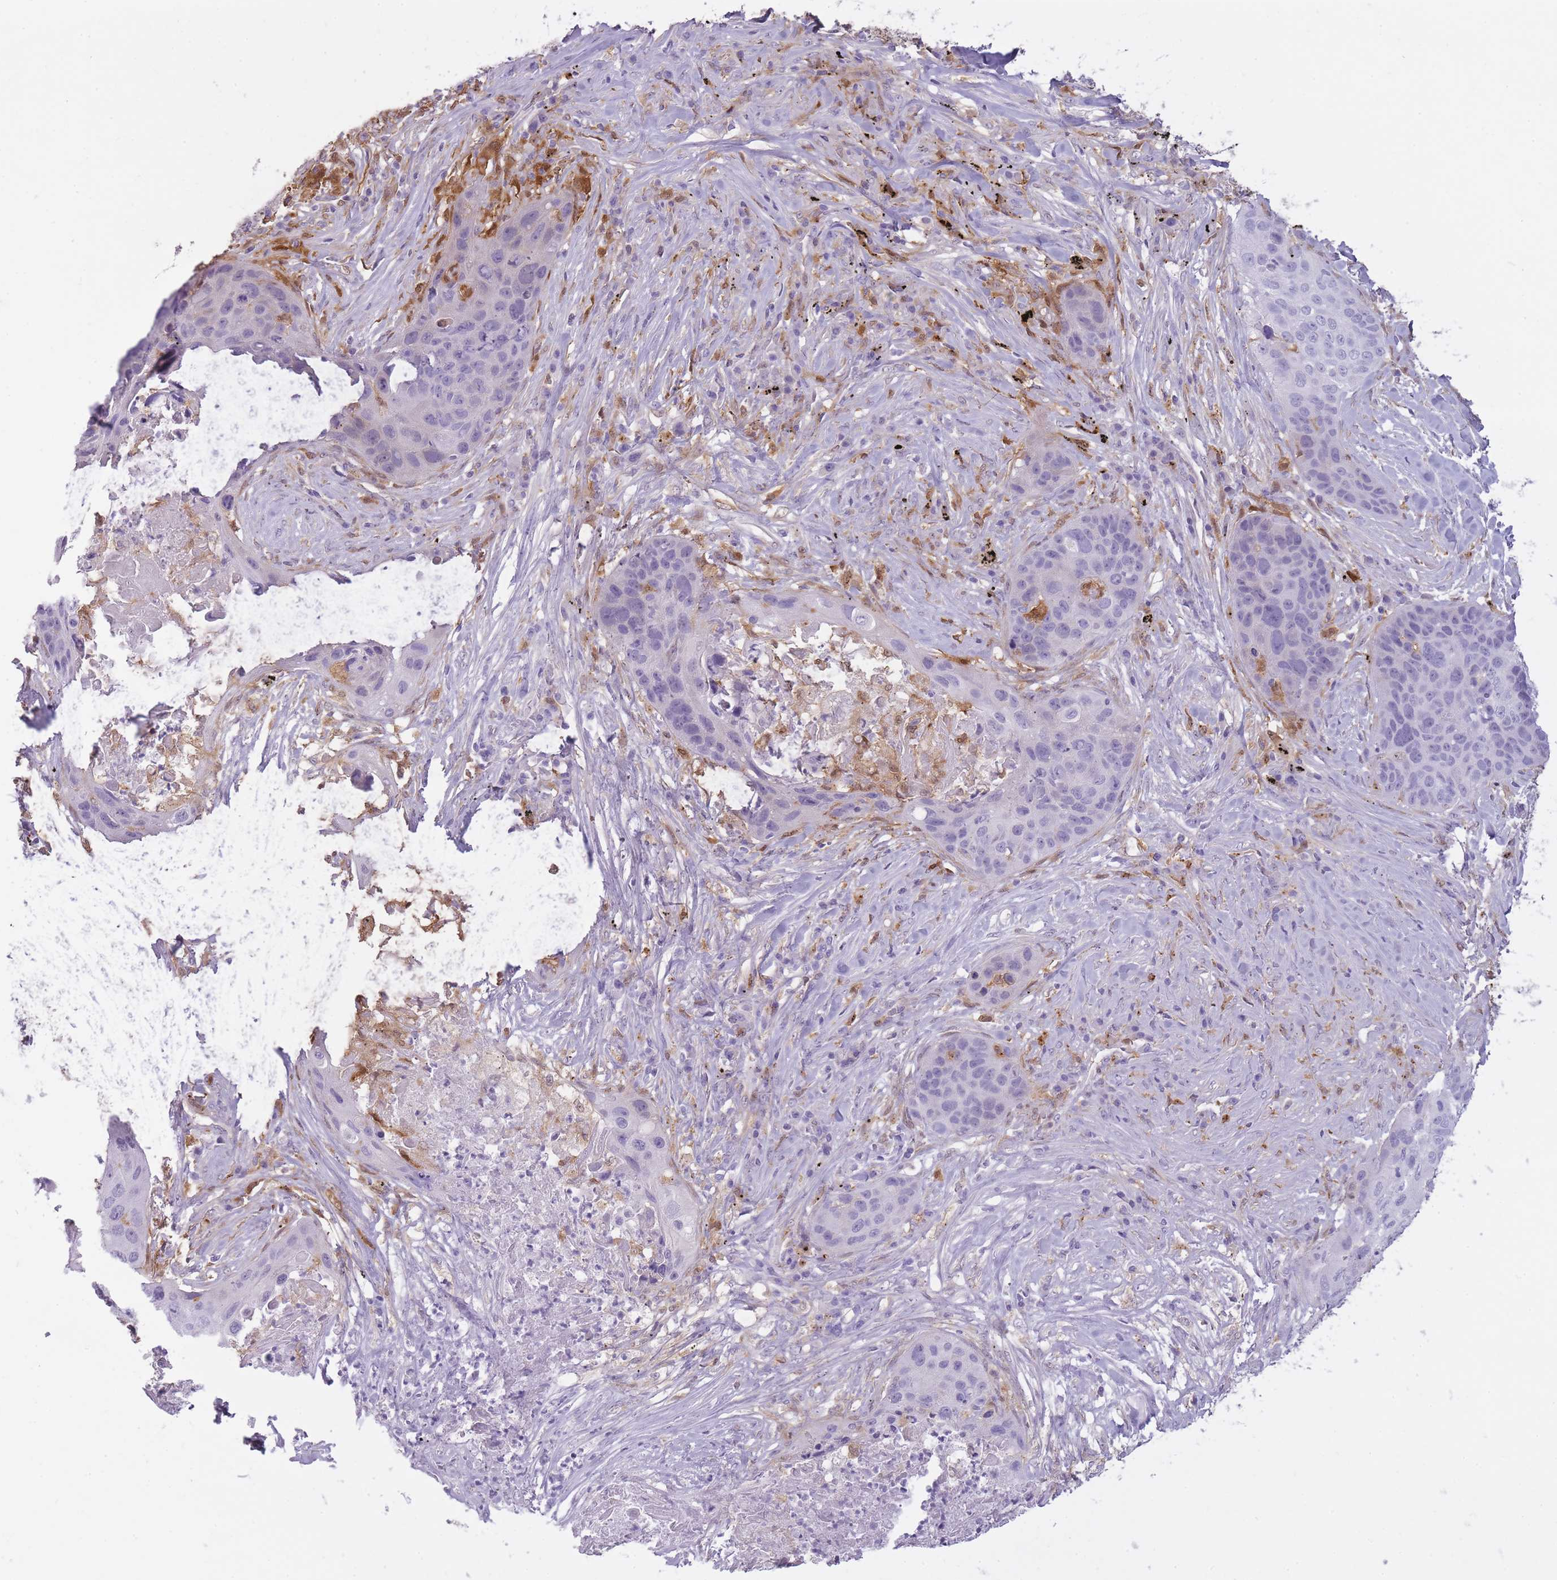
{"staining": {"intensity": "negative", "quantity": "none", "location": "none"}, "tissue": "lung cancer", "cell_type": "Tumor cells", "image_type": "cancer", "snomed": [{"axis": "morphology", "description": "Squamous cell carcinoma, NOS"}, {"axis": "topography", "description": "Lung"}], "caption": "Protein analysis of lung cancer (squamous cell carcinoma) shows no significant staining in tumor cells.", "gene": "LGALS9", "patient": {"sex": "female", "age": 63}}